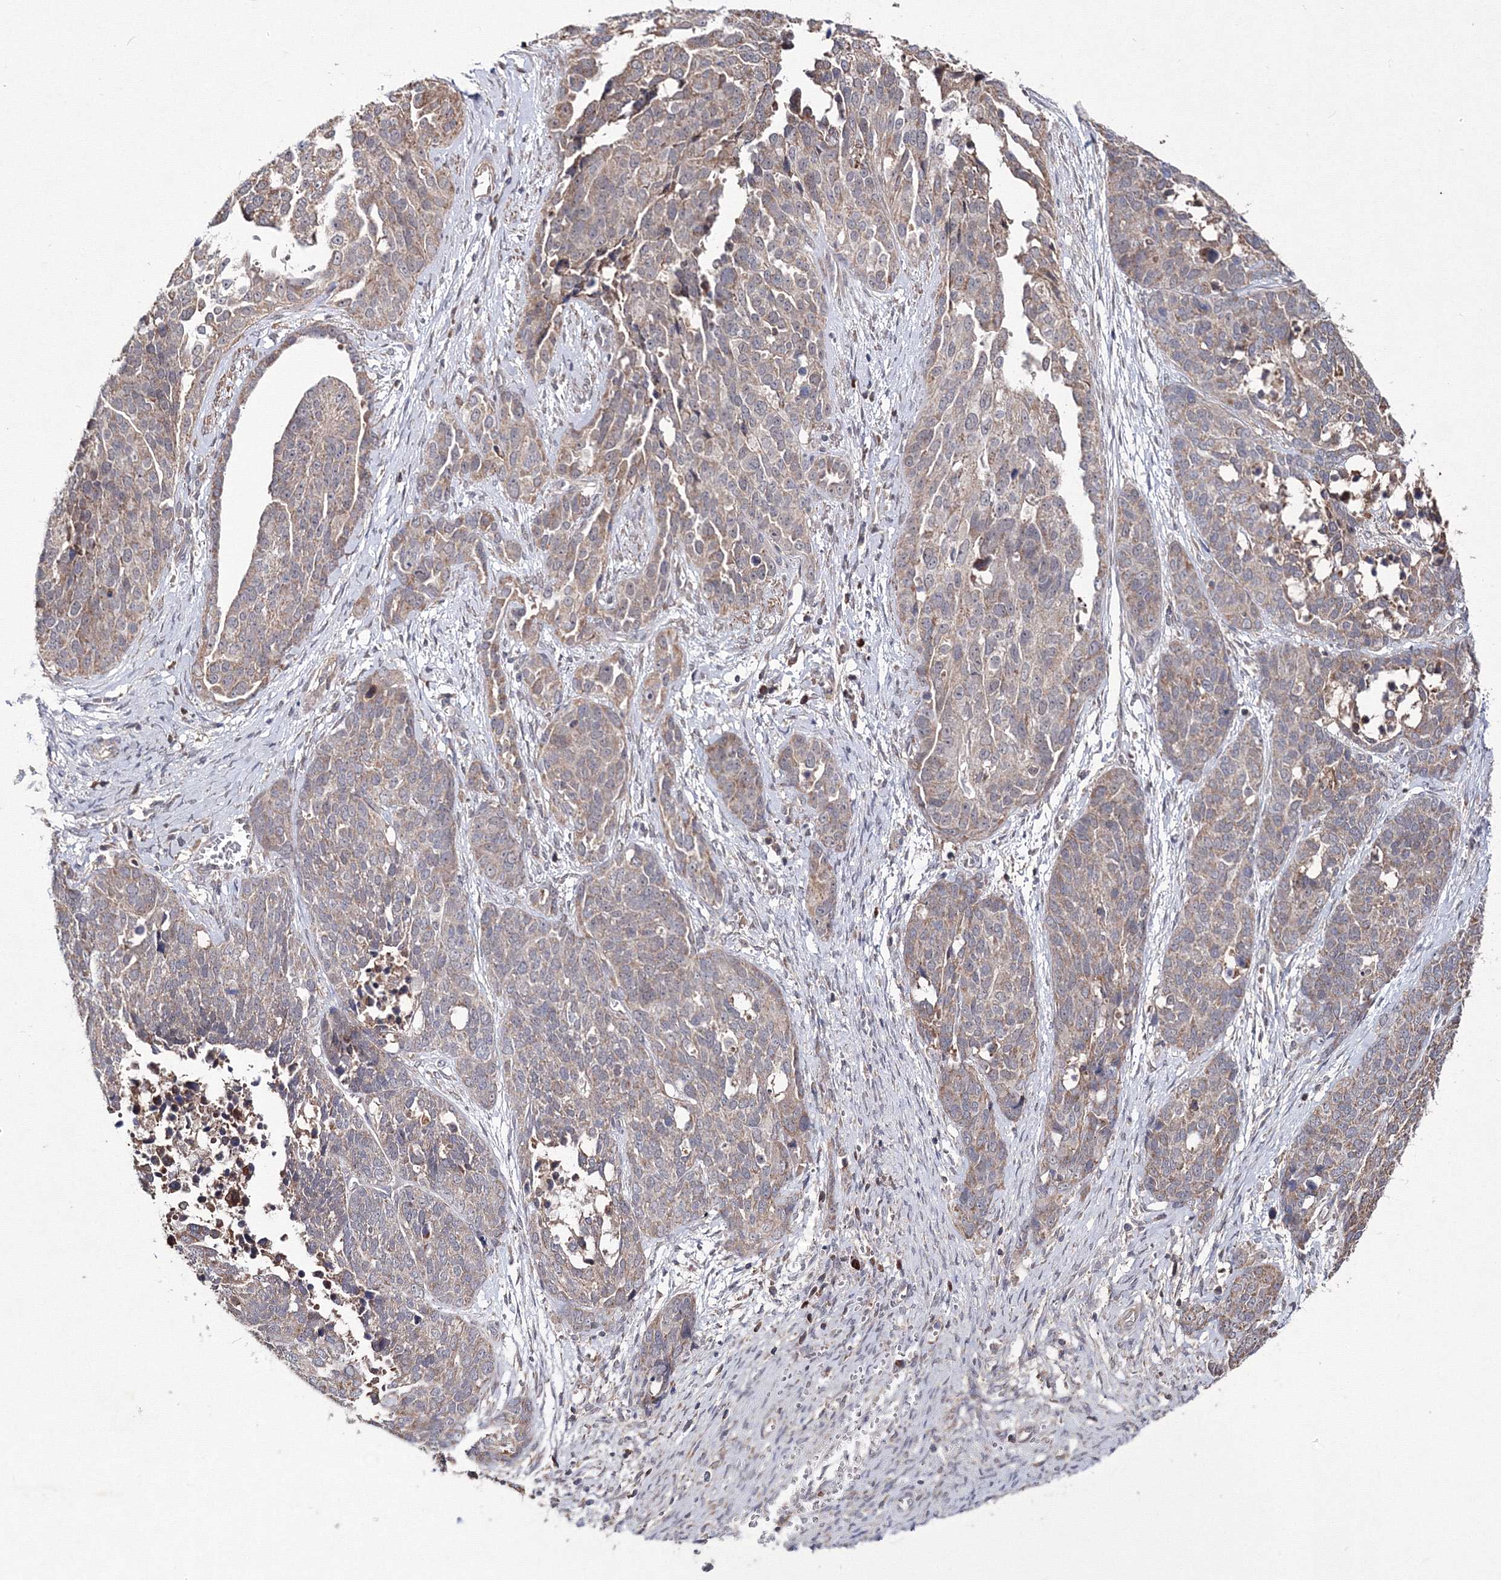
{"staining": {"intensity": "weak", "quantity": ">75%", "location": "cytoplasmic/membranous"}, "tissue": "ovarian cancer", "cell_type": "Tumor cells", "image_type": "cancer", "snomed": [{"axis": "morphology", "description": "Cystadenocarcinoma, serous, NOS"}, {"axis": "topography", "description": "Ovary"}], "caption": "Immunohistochemistry (IHC) photomicrograph of neoplastic tissue: ovarian cancer (serous cystadenocarcinoma) stained using immunohistochemistry demonstrates low levels of weak protein expression localized specifically in the cytoplasmic/membranous of tumor cells, appearing as a cytoplasmic/membranous brown color.", "gene": "PPP2R2B", "patient": {"sex": "female", "age": 44}}